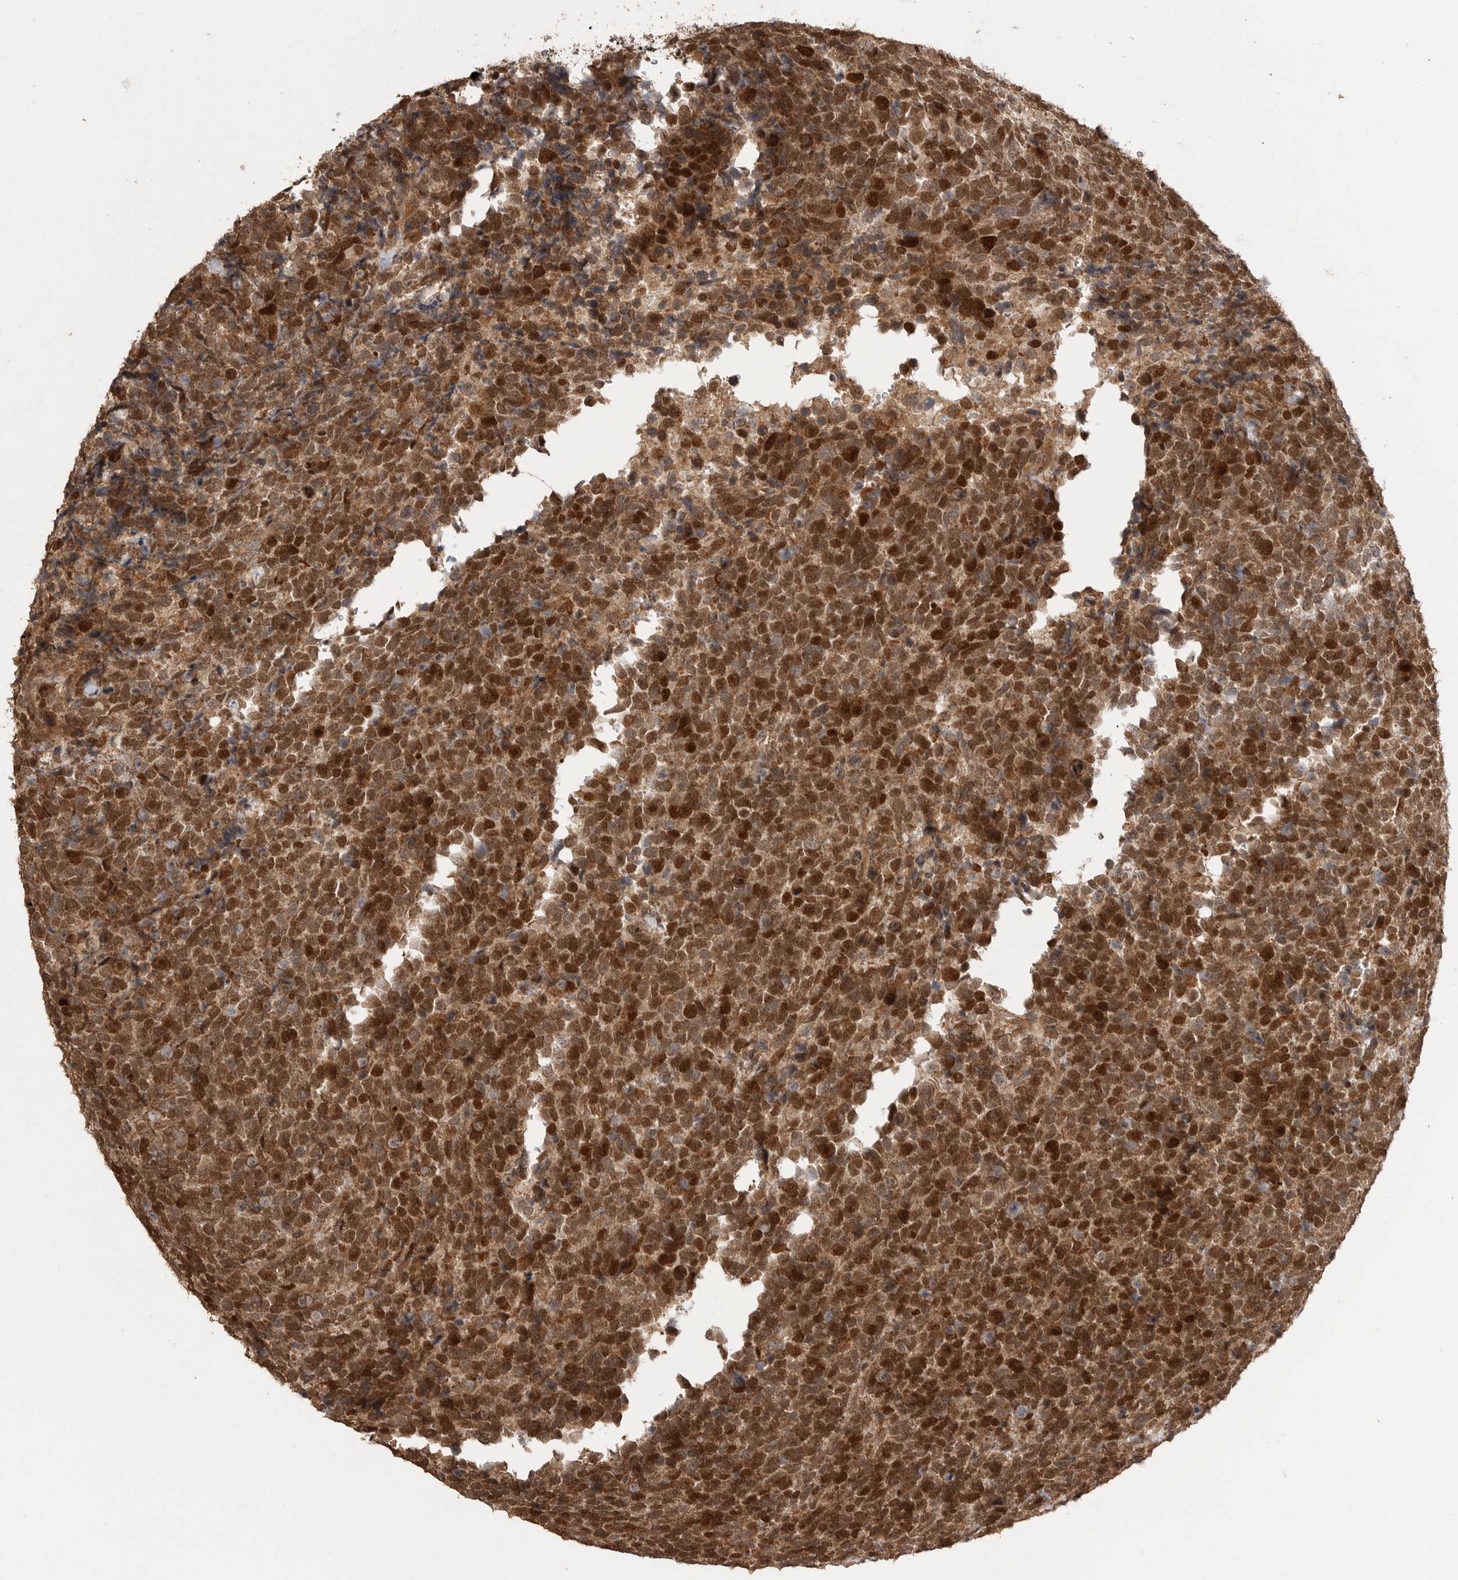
{"staining": {"intensity": "strong", "quantity": ">75%", "location": "cytoplasmic/membranous,nuclear"}, "tissue": "urothelial cancer", "cell_type": "Tumor cells", "image_type": "cancer", "snomed": [{"axis": "morphology", "description": "Urothelial carcinoma, High grade"}, {"axis": "topography", "description": "Urinary bladder"}], "caption": "Urothelial cancer was stained to show a protein in brown. There is high levels of strong cytoplasmic/membranous and nuclear positivity in about >75% of tumor cells.", "gene": "BOC", "patient": {"sex": "female", "age": 82}}